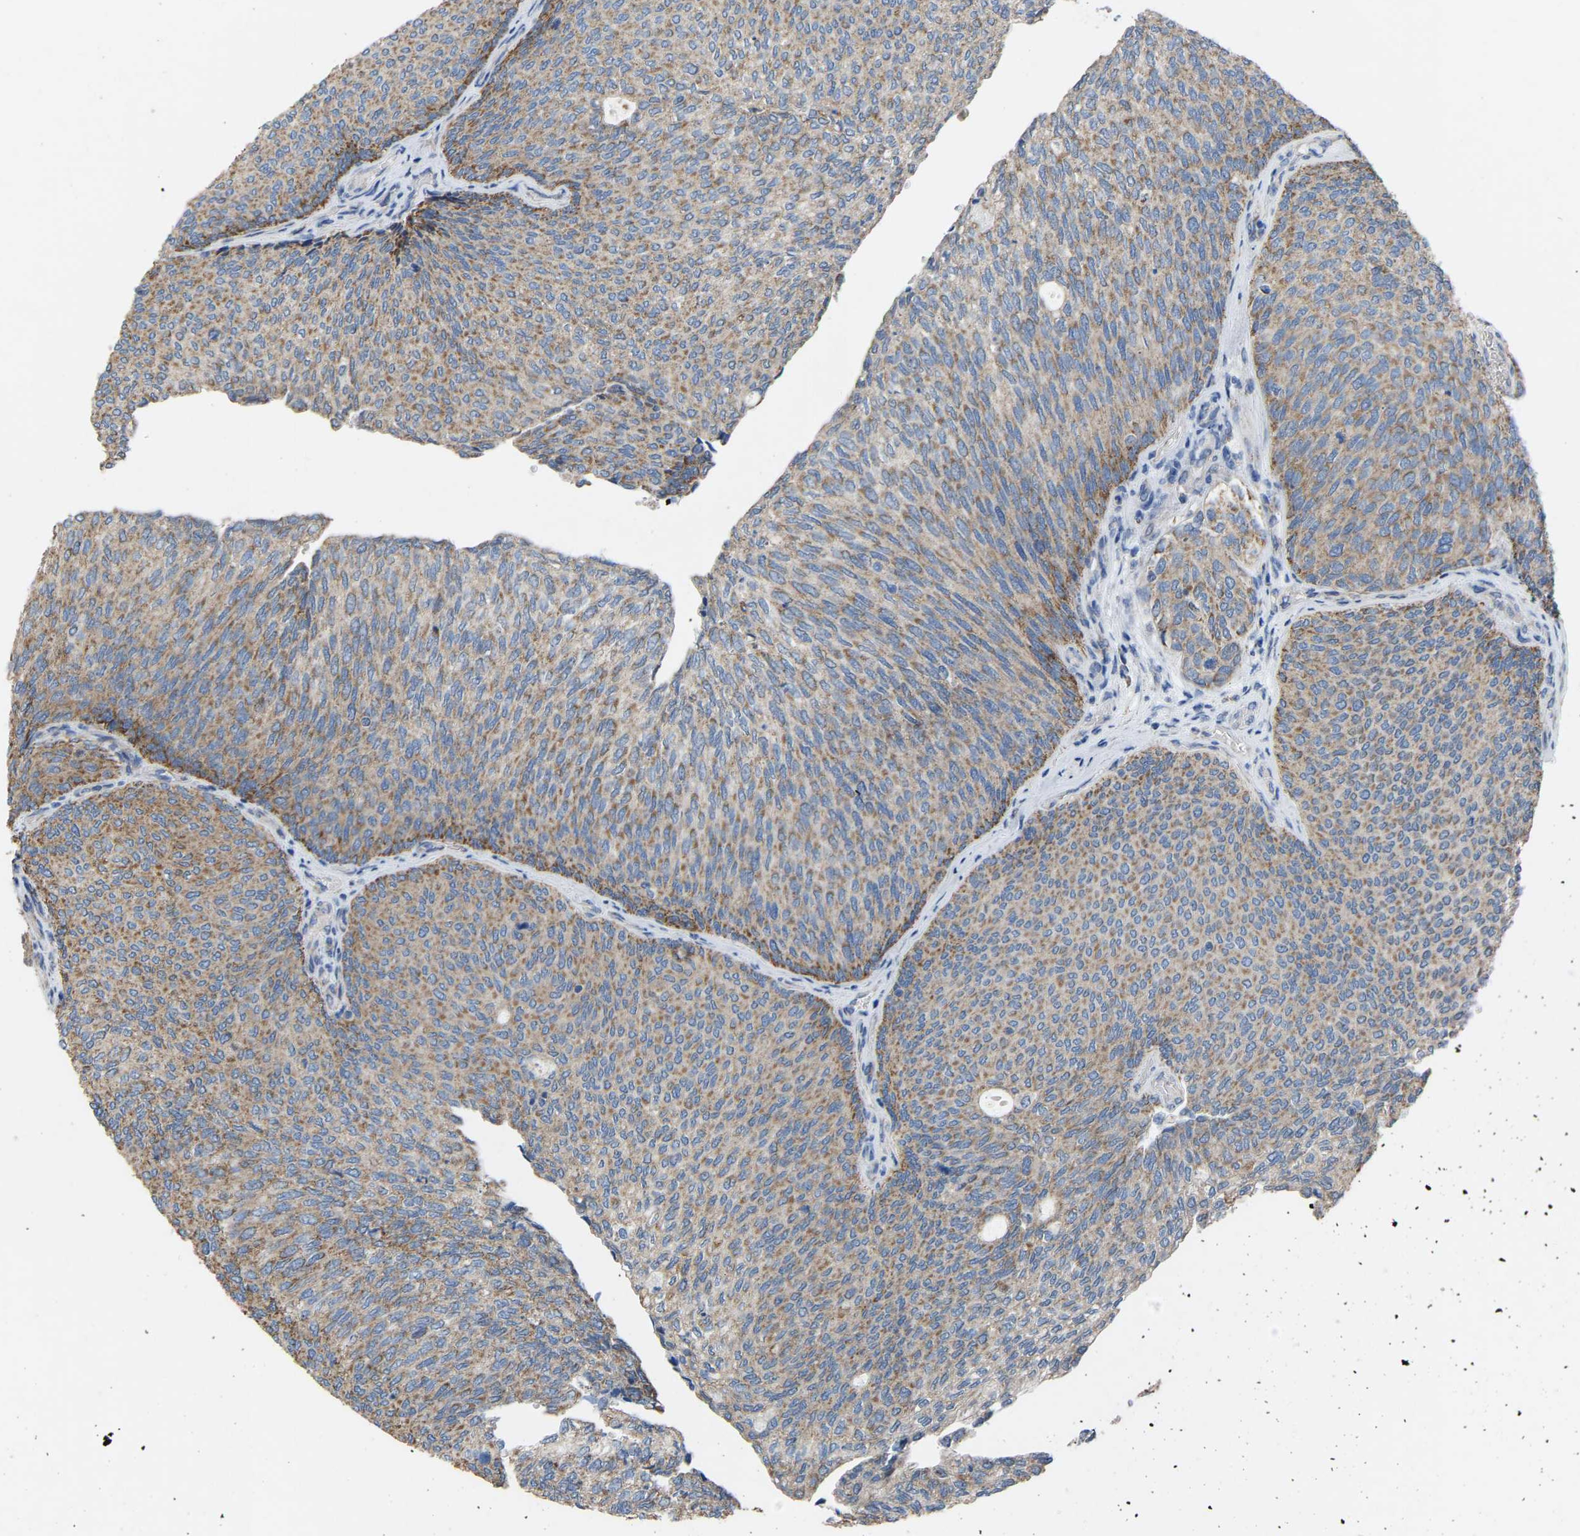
{"staining": {"intensity": "moderate", "quantity": ">75%", "location": "cytoplasmic/membranous"}, "tissue": "urothelial cancer", "cell_type": "Tumor cells", "image_type": "cancer", "snomed": [{"axis": "morphology", "description": "Urothelial carcinoma, Low grade"}, {"axis": "topography", "description": "Urinary bladder"}], "caption": "A medium amount of moderate cytoplasmic/membranous staining is present in approximately >75% of tumor cells in urothelial cancer tissue.", "gene": "BCL10", "patient": {"sex": "female", "age": 79}}